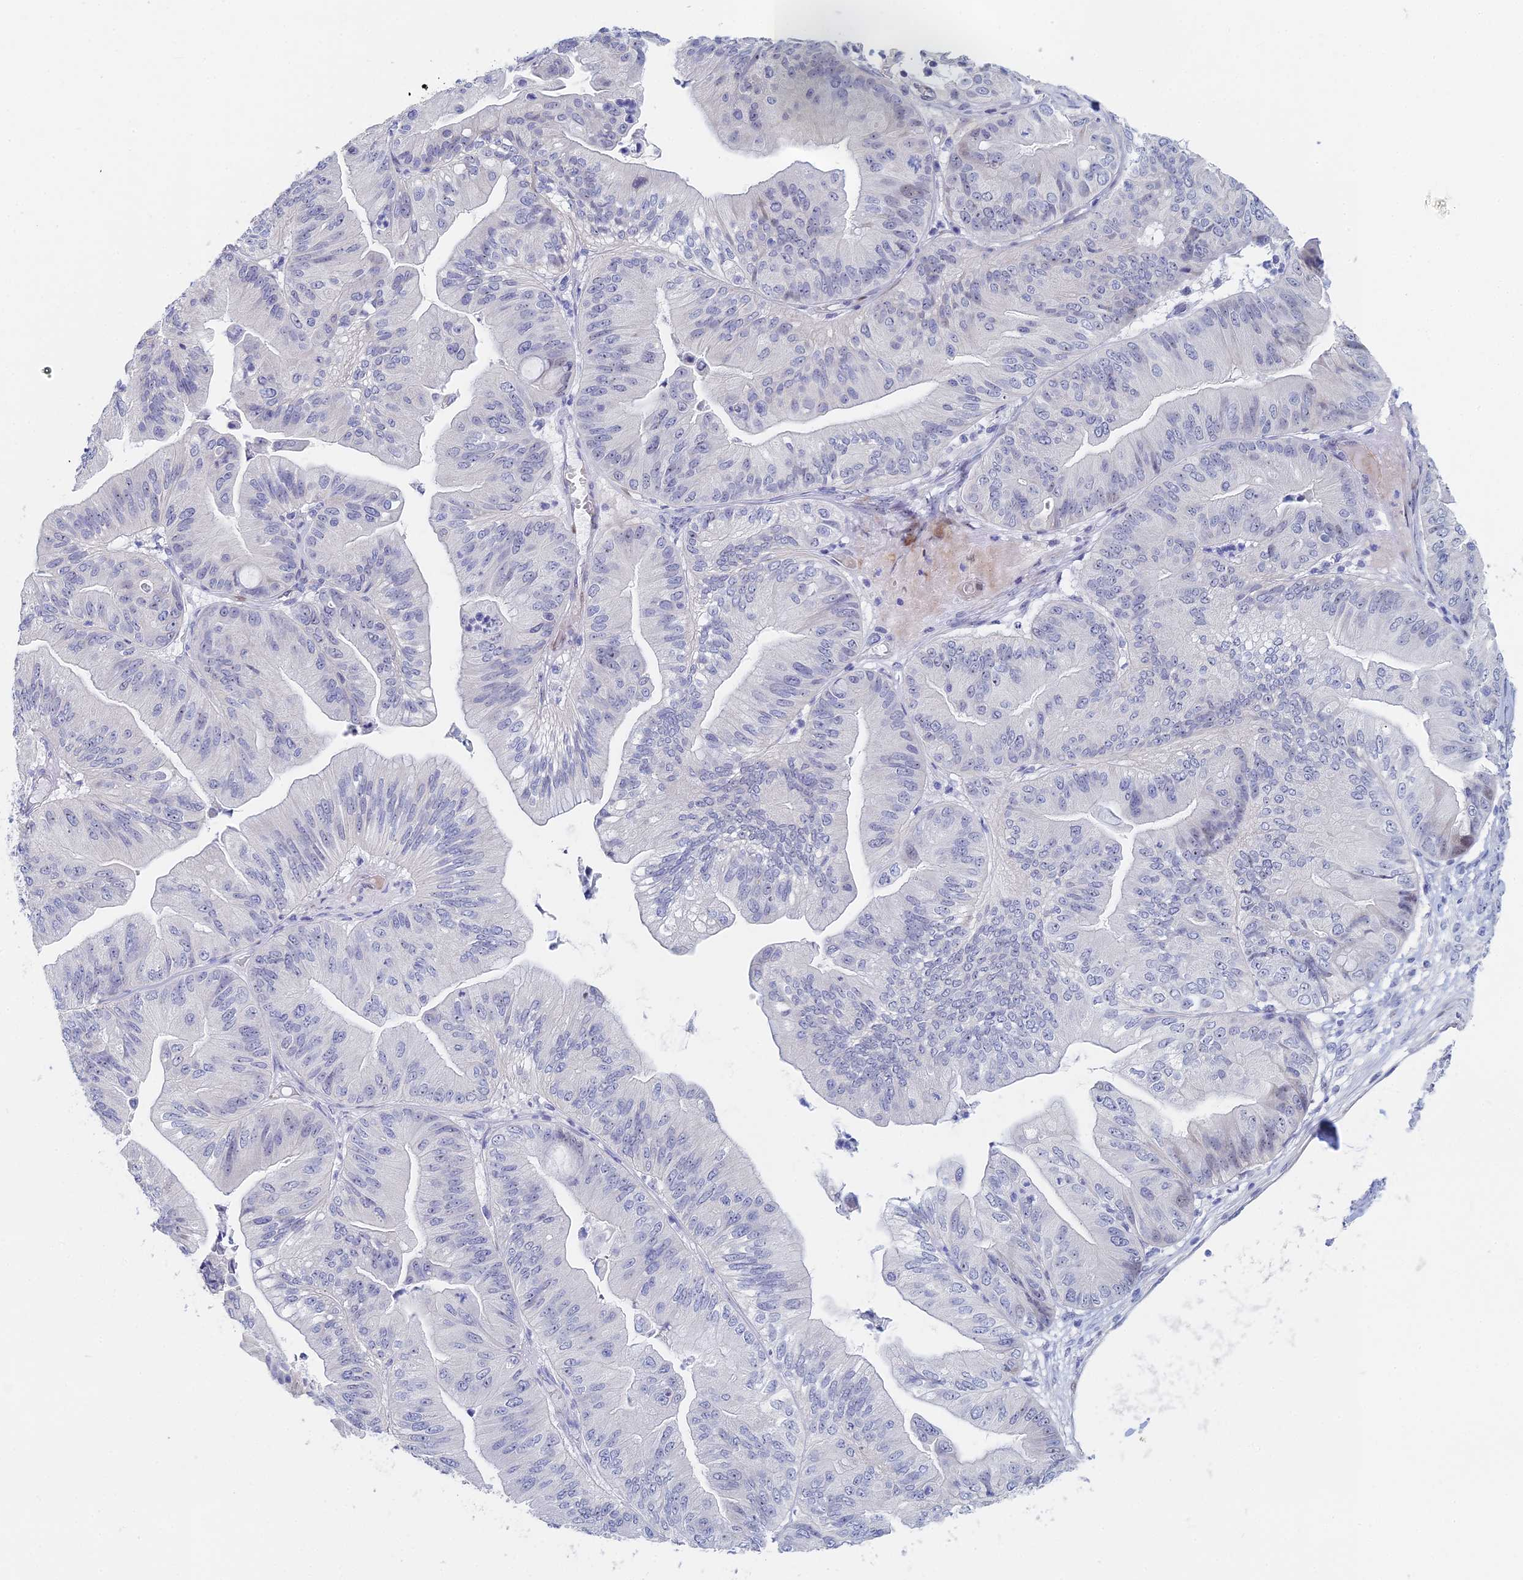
{"staining": {"intensity": "moderate", "quantity": "<25%", "location": "nuclear"}, "tissue": "ovarian cancer", "cell_type": "Tumor cells", "image_type": "cancer", "snomed": [{"axis": "morphology", "description": "Cystadenocarcinoma, mucinous, NOS"}, {"axis": "topography", "description": "Ovary"}], "caption": "Ovarian mucinous cystadenocarcinoma stained with IHC shows moderate nuclear positivity in approximately <25% of tumor cells.", "gene": "DRGX", "patient": {"sex": "female", "age": 61}}